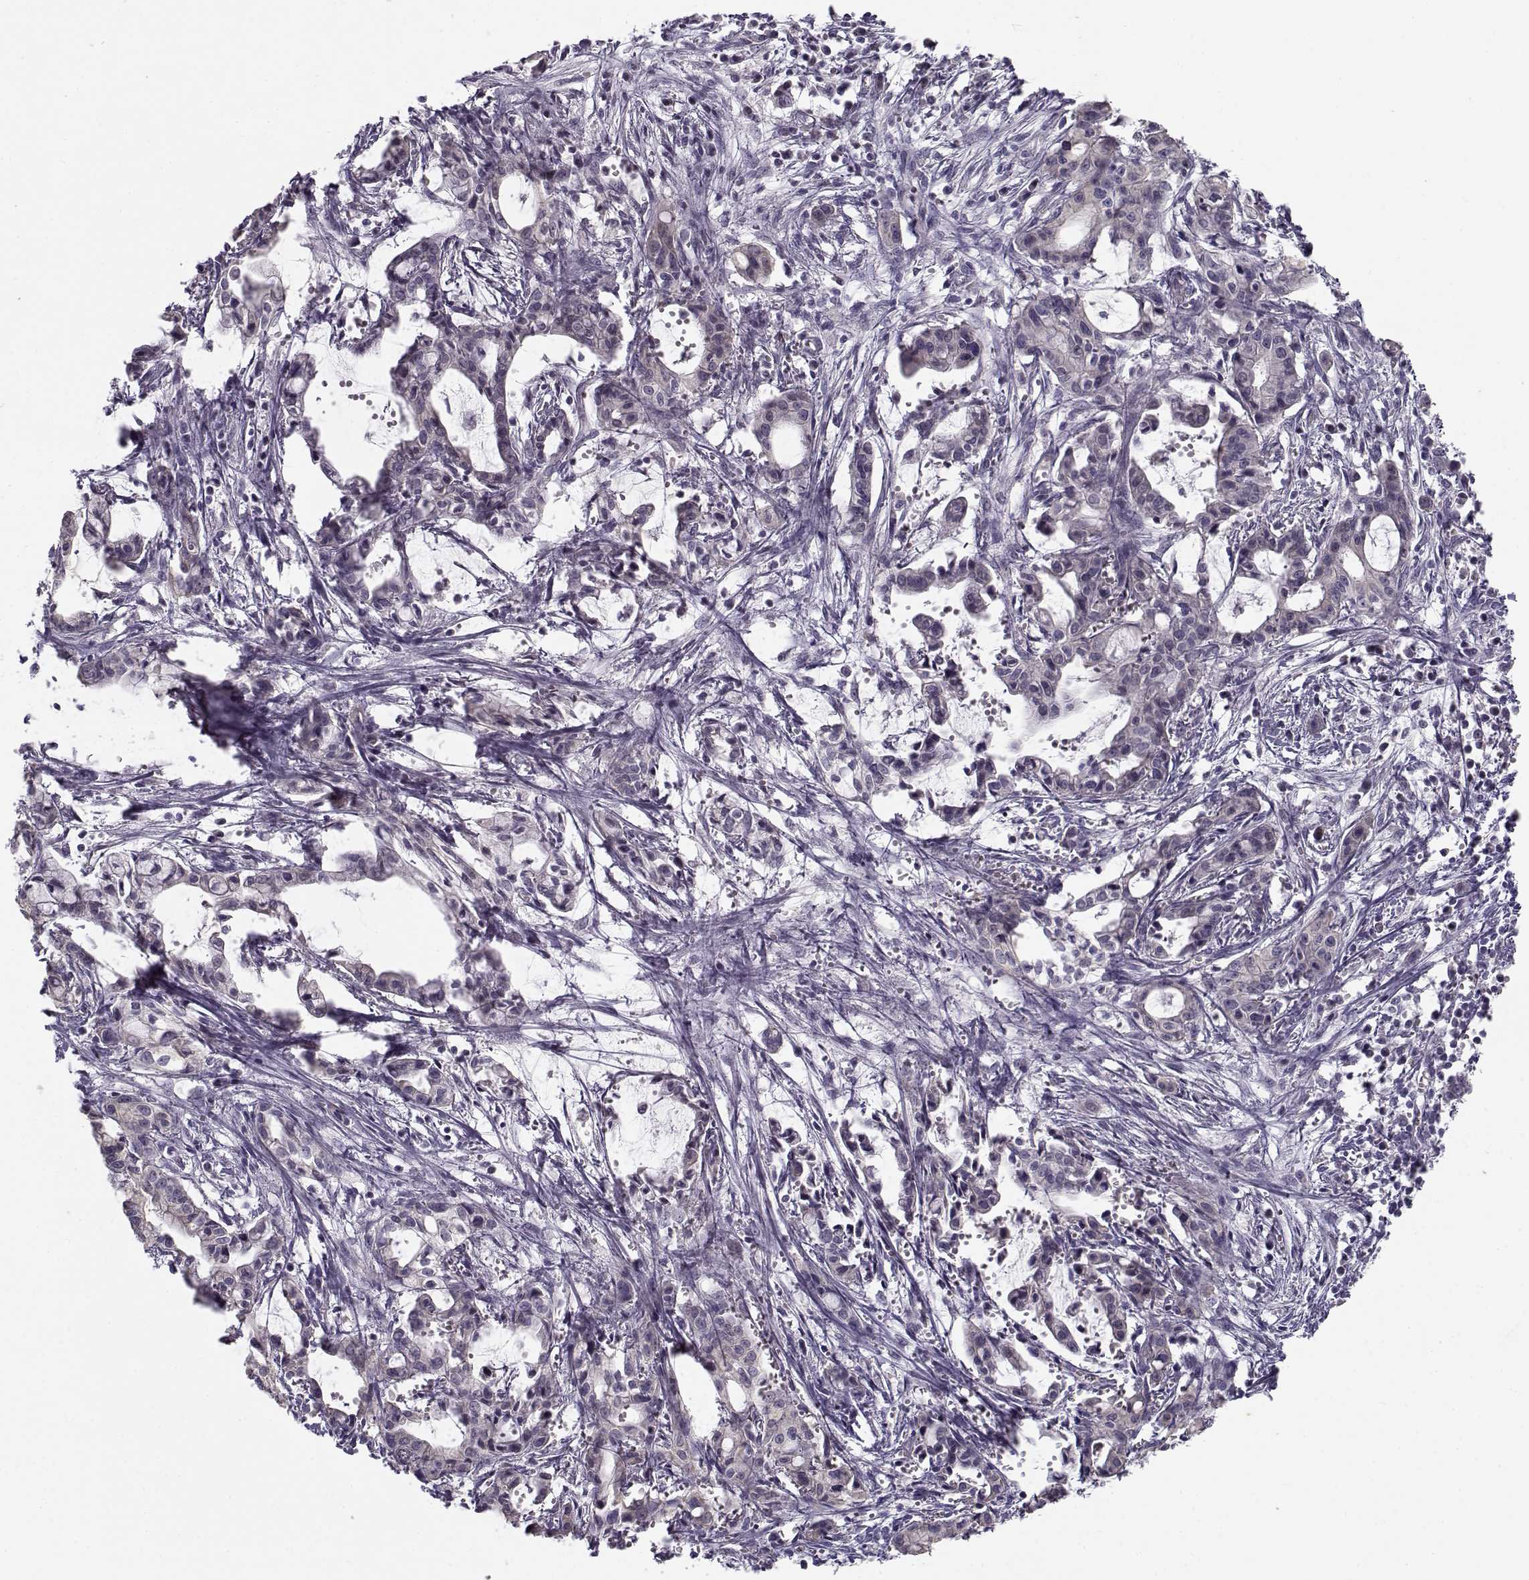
{"staining": {"intensity": "negative", "quantity": "none", "location": "none"}, "tissue": "pancreatic cancer", "cell_type": "Tumor cells", "image_type": "cancer", "snomed": [{"axis": "morphology", "description": "Adenocarcinoma, NOS"}, {"axis": "topography", "description": "Pancreas"}], "caption": "Immunohistochemical staining of pancreatic adenocarcinoma reveals no significant staining in tumor cells.", "gene": "TMEM145", "patient": {"sex": "male", "age": 48}}